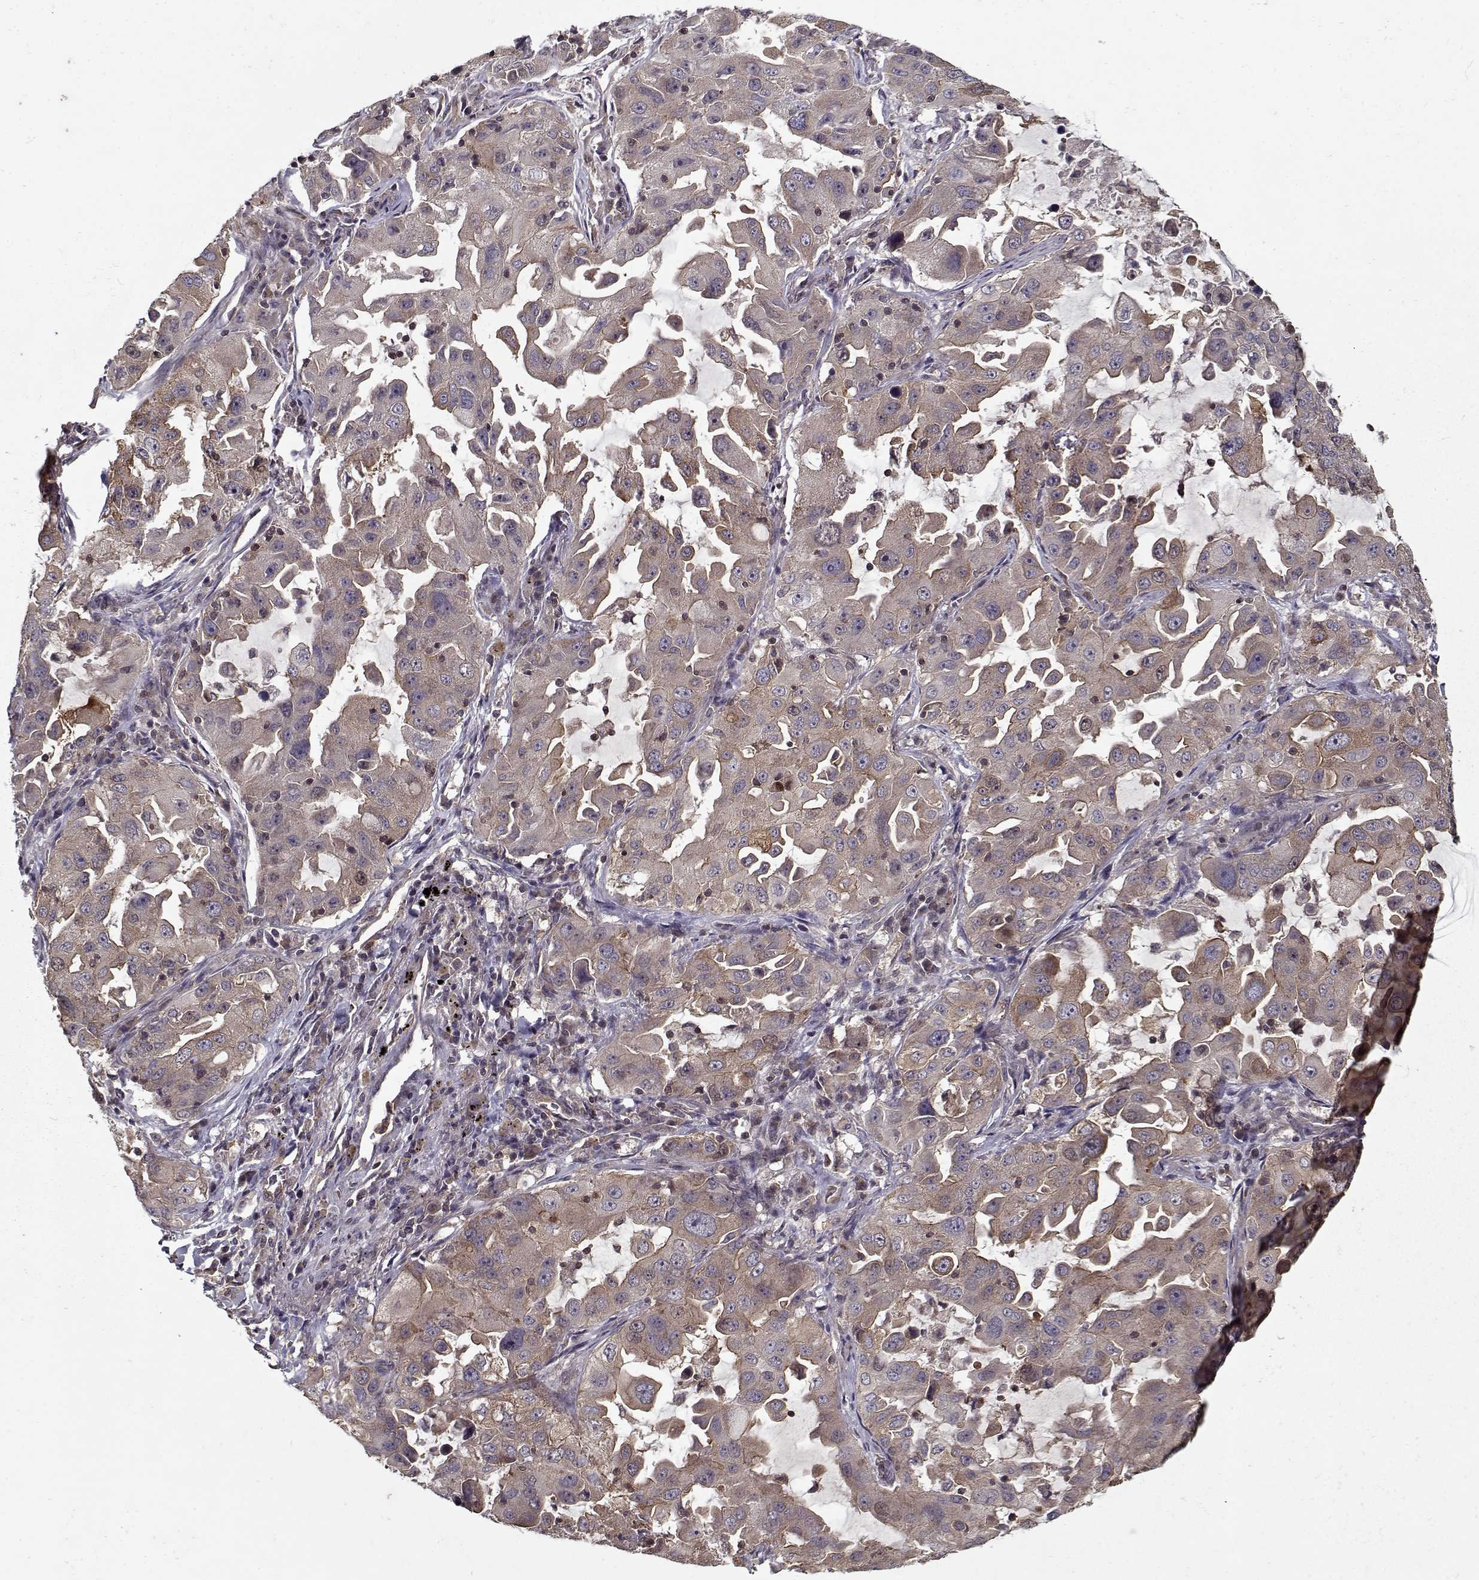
{"staining": {"intensity": "weak", "quantity": "<25%", "location": "cytoplasmic/membranous"}, "tissue": "lung cancer", "cell_type": "Tumor cells", "image_type": "cancer", "snomed": [{"axis": "morphology", "description": "Adenocarcinoma, NOS"}, {"axis": "topography", "description": "Lung"}], "caption": "Lung cancer stained for a protein using immunohistochemistry (IHC) exhibits no staining tumor cells.", "gene": "PPP1R12A", "patient": {"sex": "female", "age": 61}}